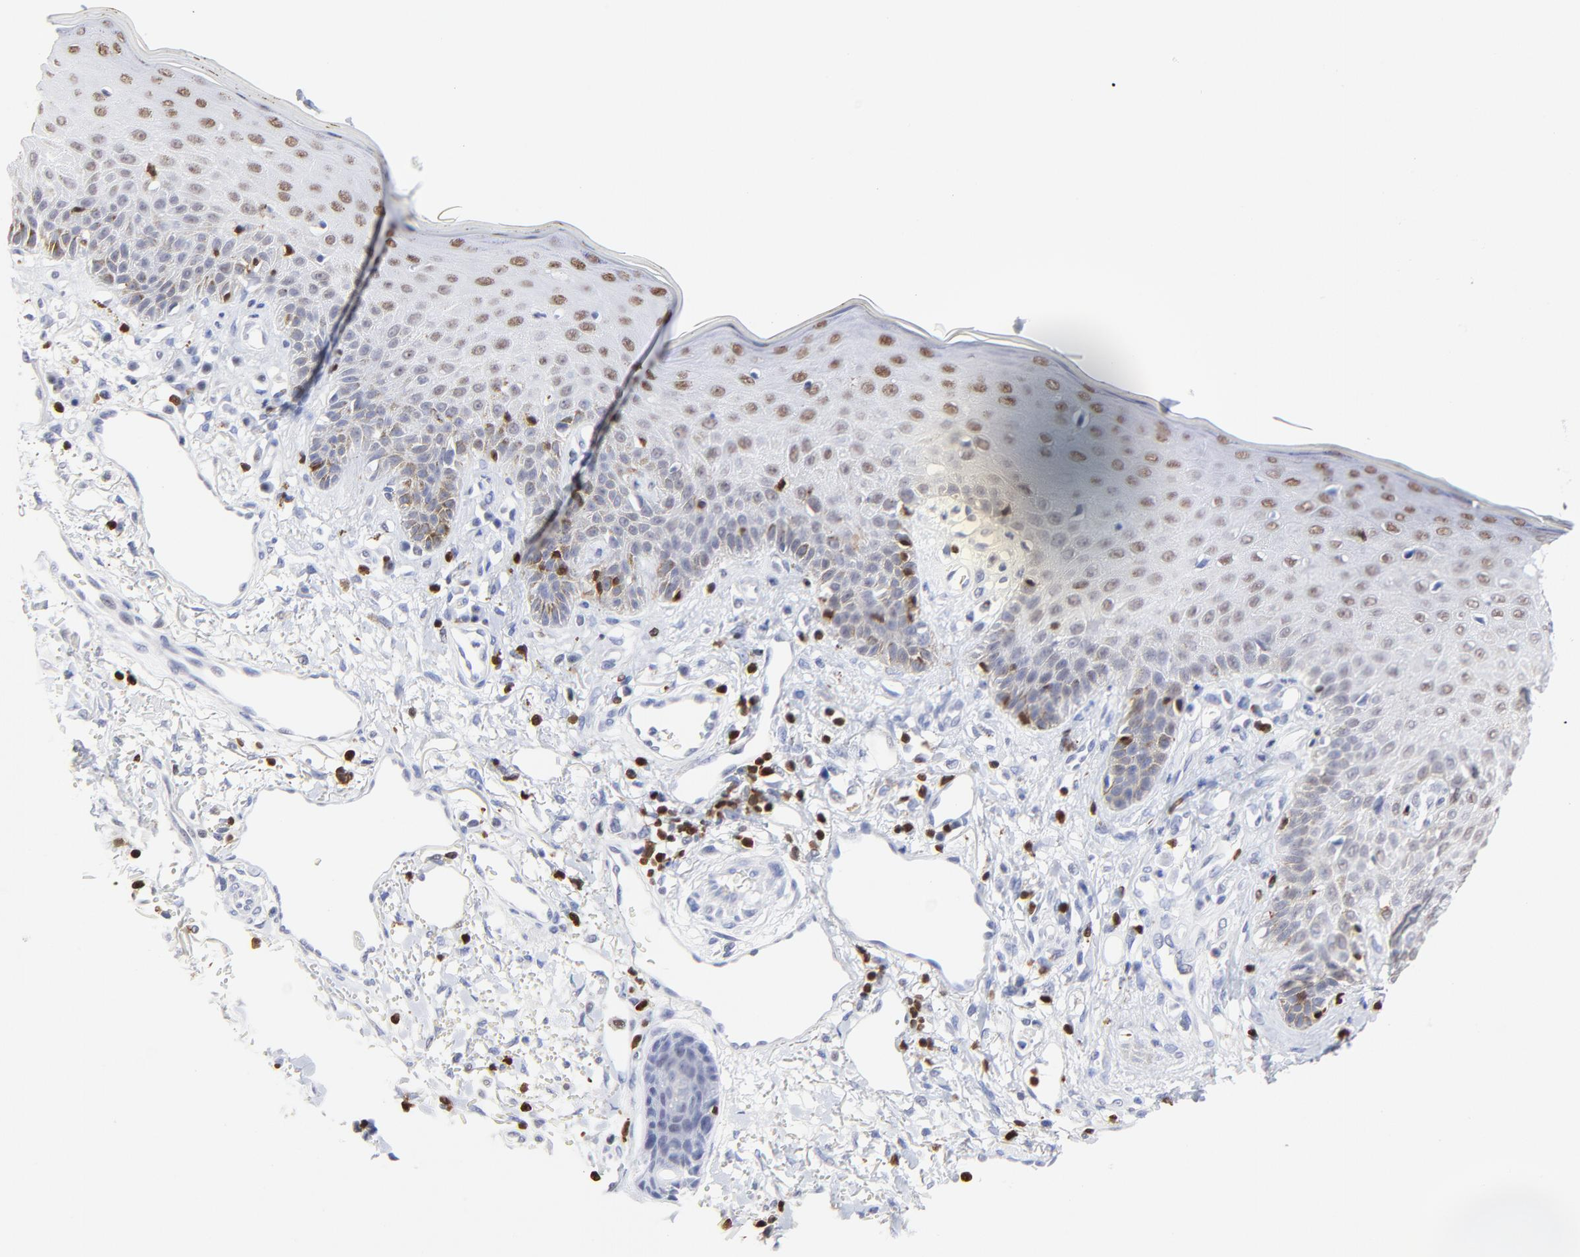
{"staining": {"intensity": "weak", "quantity": "25%-75%", "location": "nuclear"}, "tissue": "skin cancer", "cell_type": "Tumor cells", "image_type": "cancer", "snomed": [{"axis": "morphology", "description": "Squamous cell carcinoma, NOS"}, {"axis": "topography", "description": "Skin"}], "caption": "High-power microscopy captured an immunohistochemistry photomicrograph of skin squamous cell carcinoma, revealing weak nuclear positivity in approximately 25%-75% of tumor cells.", "gene": "ZAP70", "patient": {"sex": "female", "age": 59}}